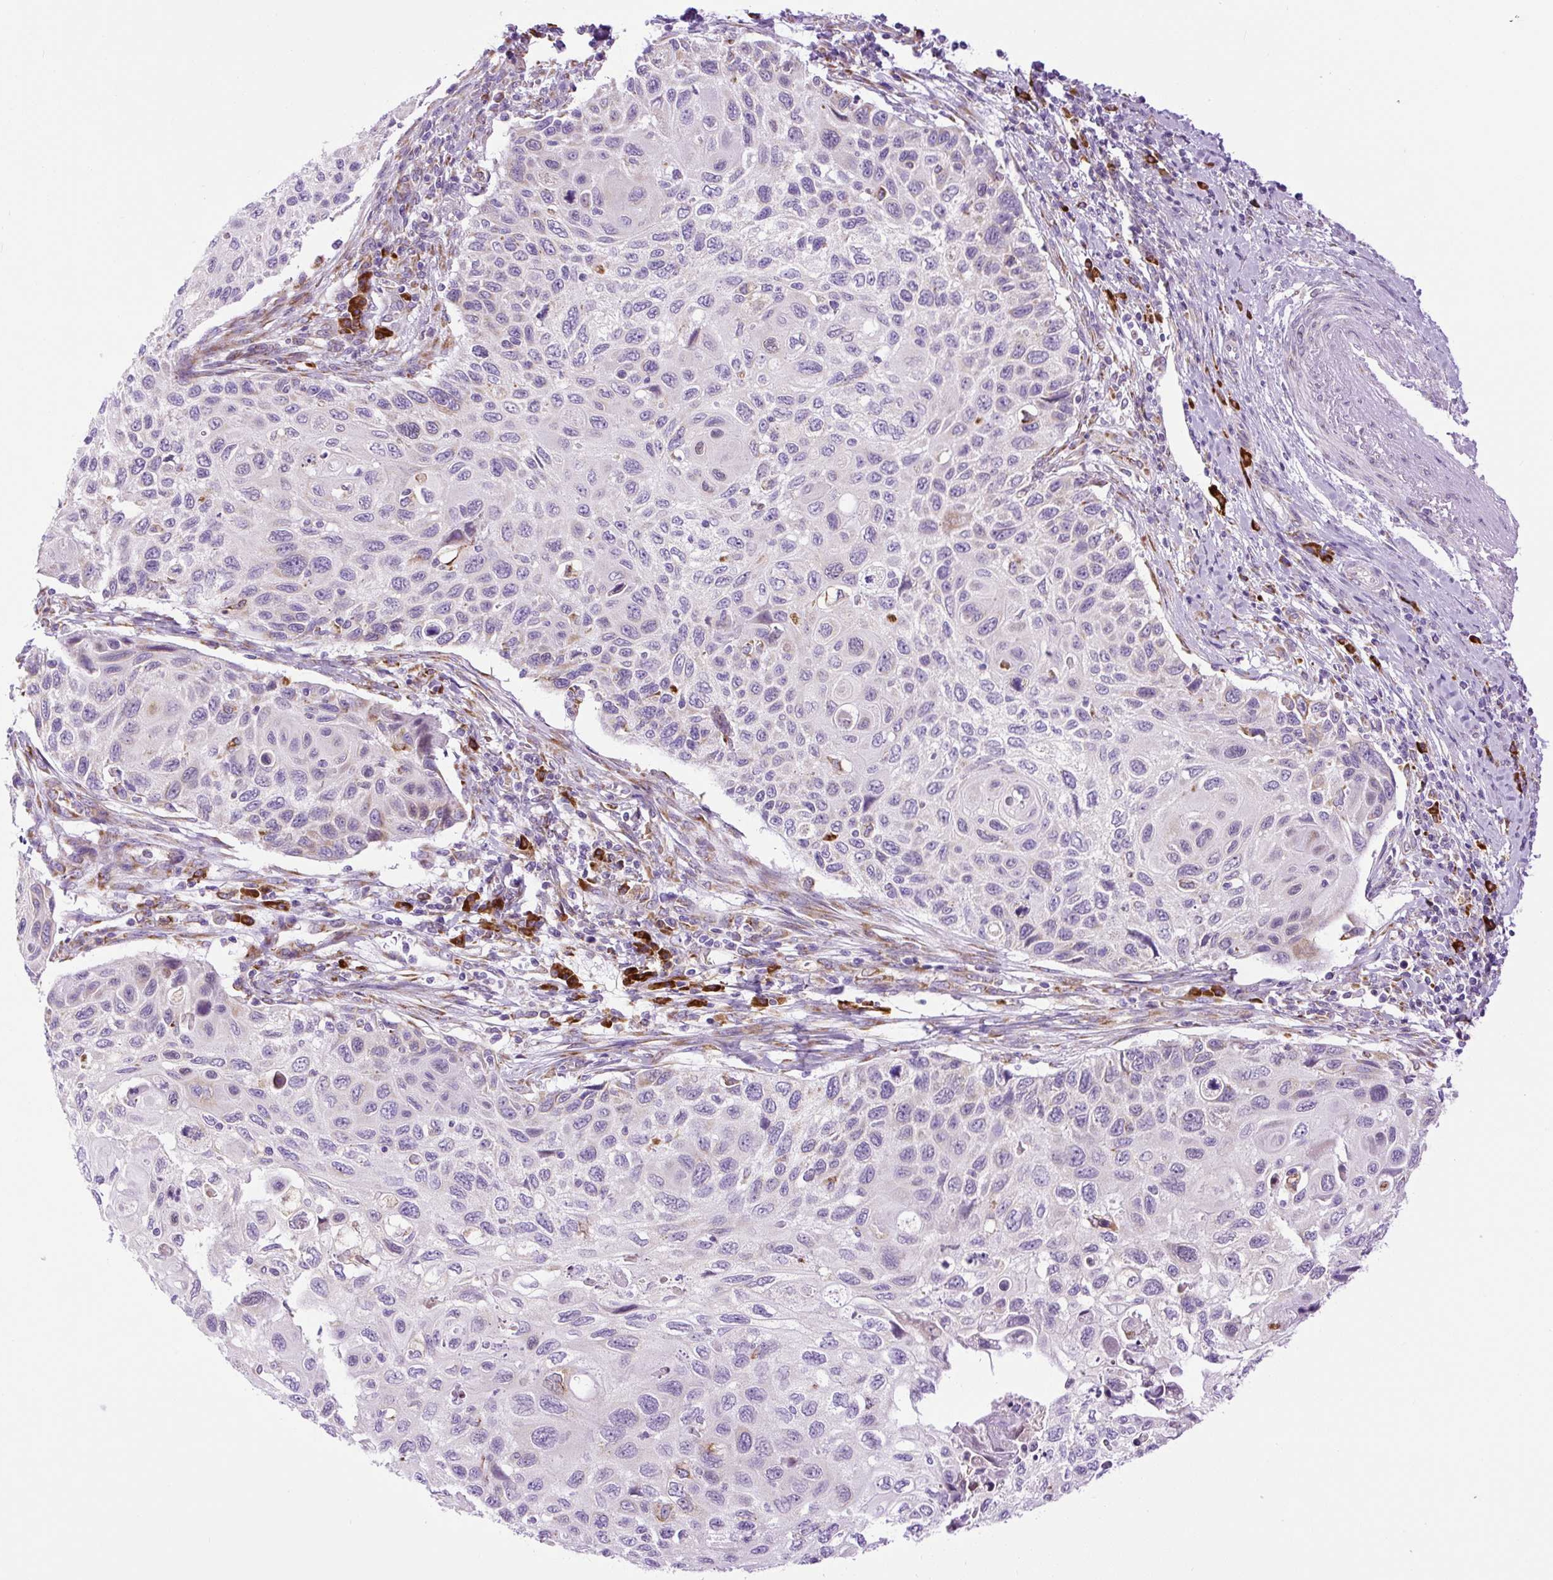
{"staining": {"intensity": "negative", "quantity": "none", "location": "none"}, "tissue": "cervical cancer", "cell_type": "Tumor cells", "image_type": "cancer", "snomed": [{"axis": "morphology", "description": "Squamous cell carcinoma, NOS"}, {"axis": "topography", "description": "Cervix"}], "caption": "Human squamous cell carcinoma (cervical) stained for a protein using immunohistochemistry displays no staining in tumor cells.", "gene": "DDOST", "patient": {"sex": "female", "age": 70}}